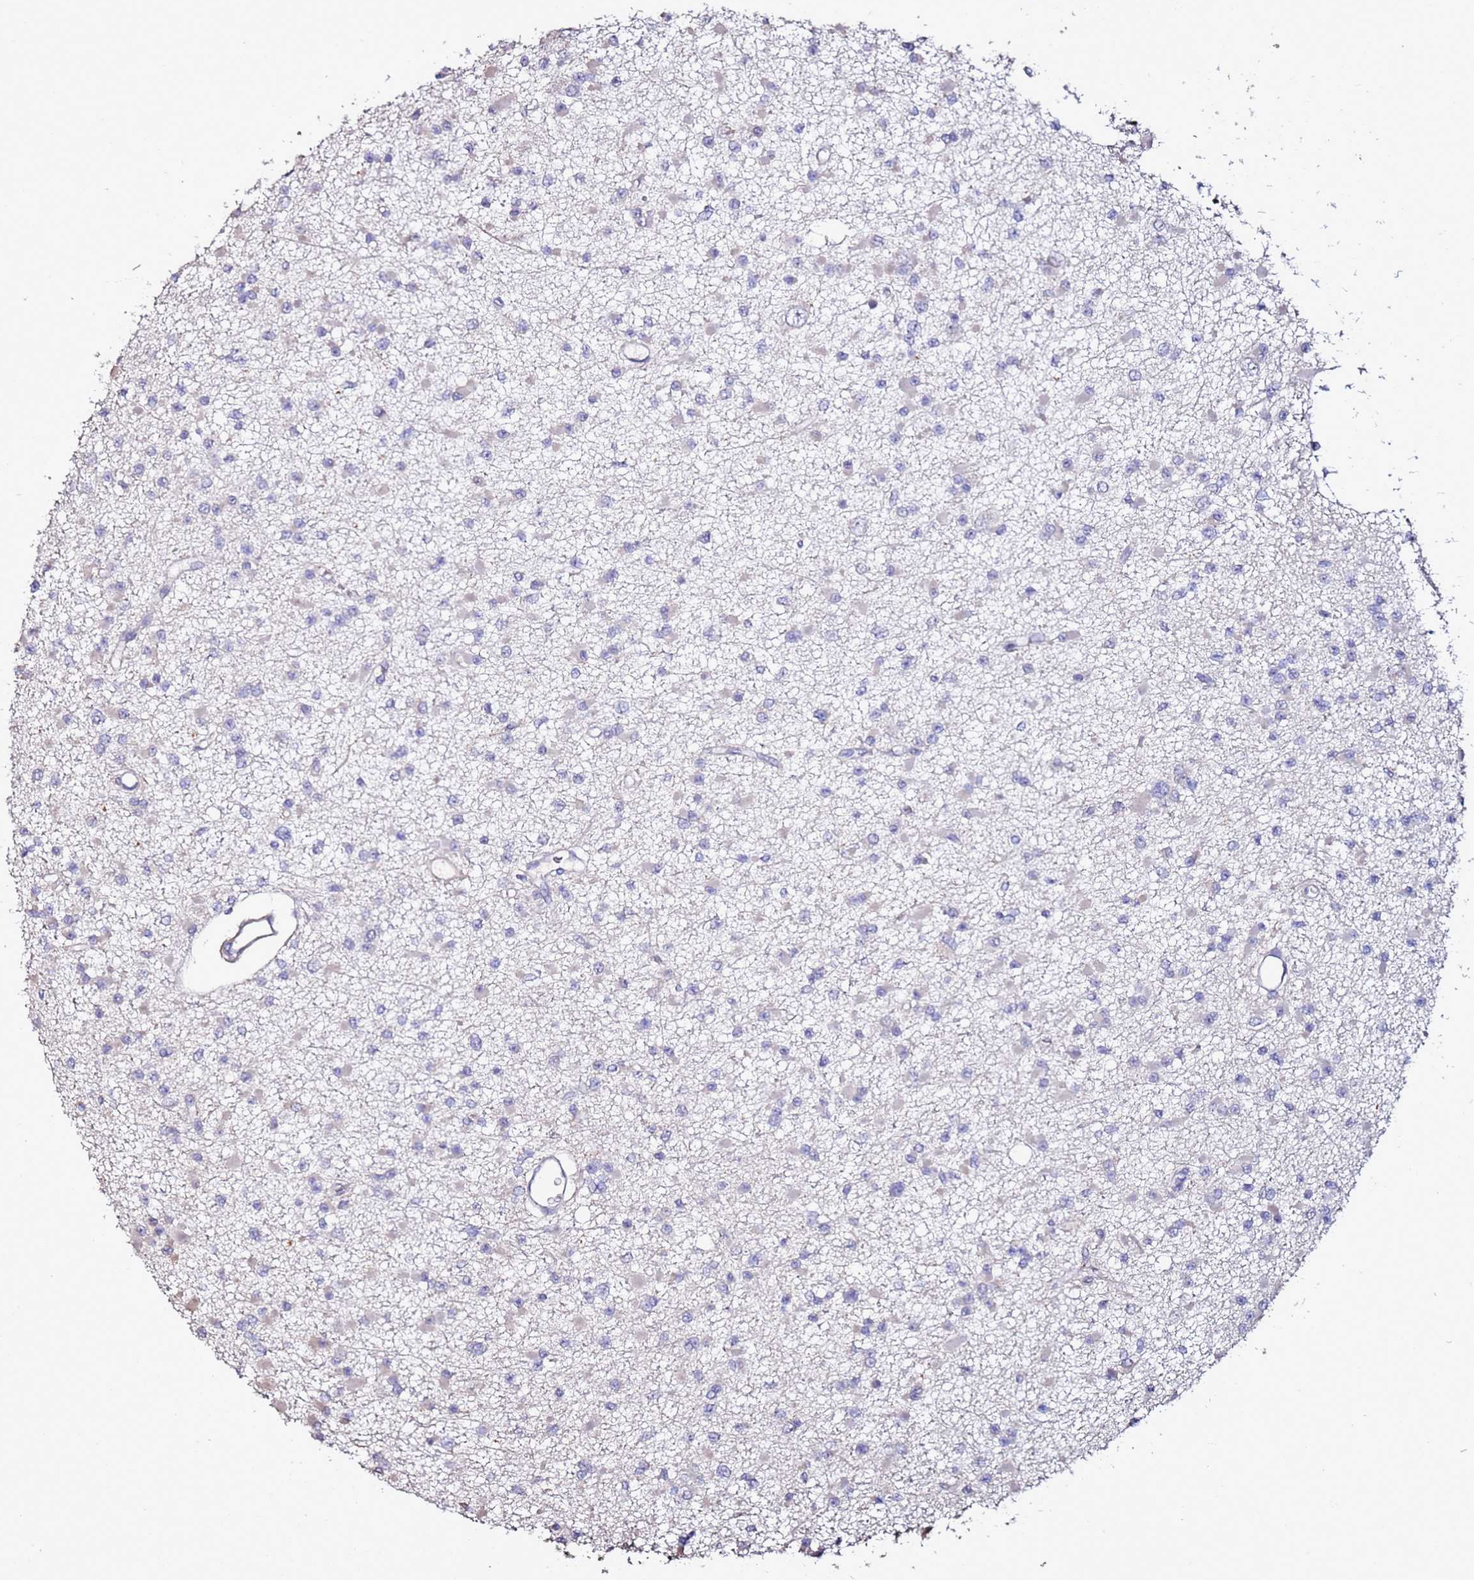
{"staining": {"intensity": "negative", "quantity": "none", "location": "none"}, "tissue": "glioma", "cell_type": "Tumor cells", "image_type": "cancer", "snomed": [{"axis": "morphology", "description": "Glioma, malignant, Low grade"}, {"axis": "topography", "description": "Brain"}], "caption": "Glioma stained for a protein using IHC exhibits no positivity tumor cells.", "gene": "C3orf80", "patient": {"sex": "female", "age": 22}}